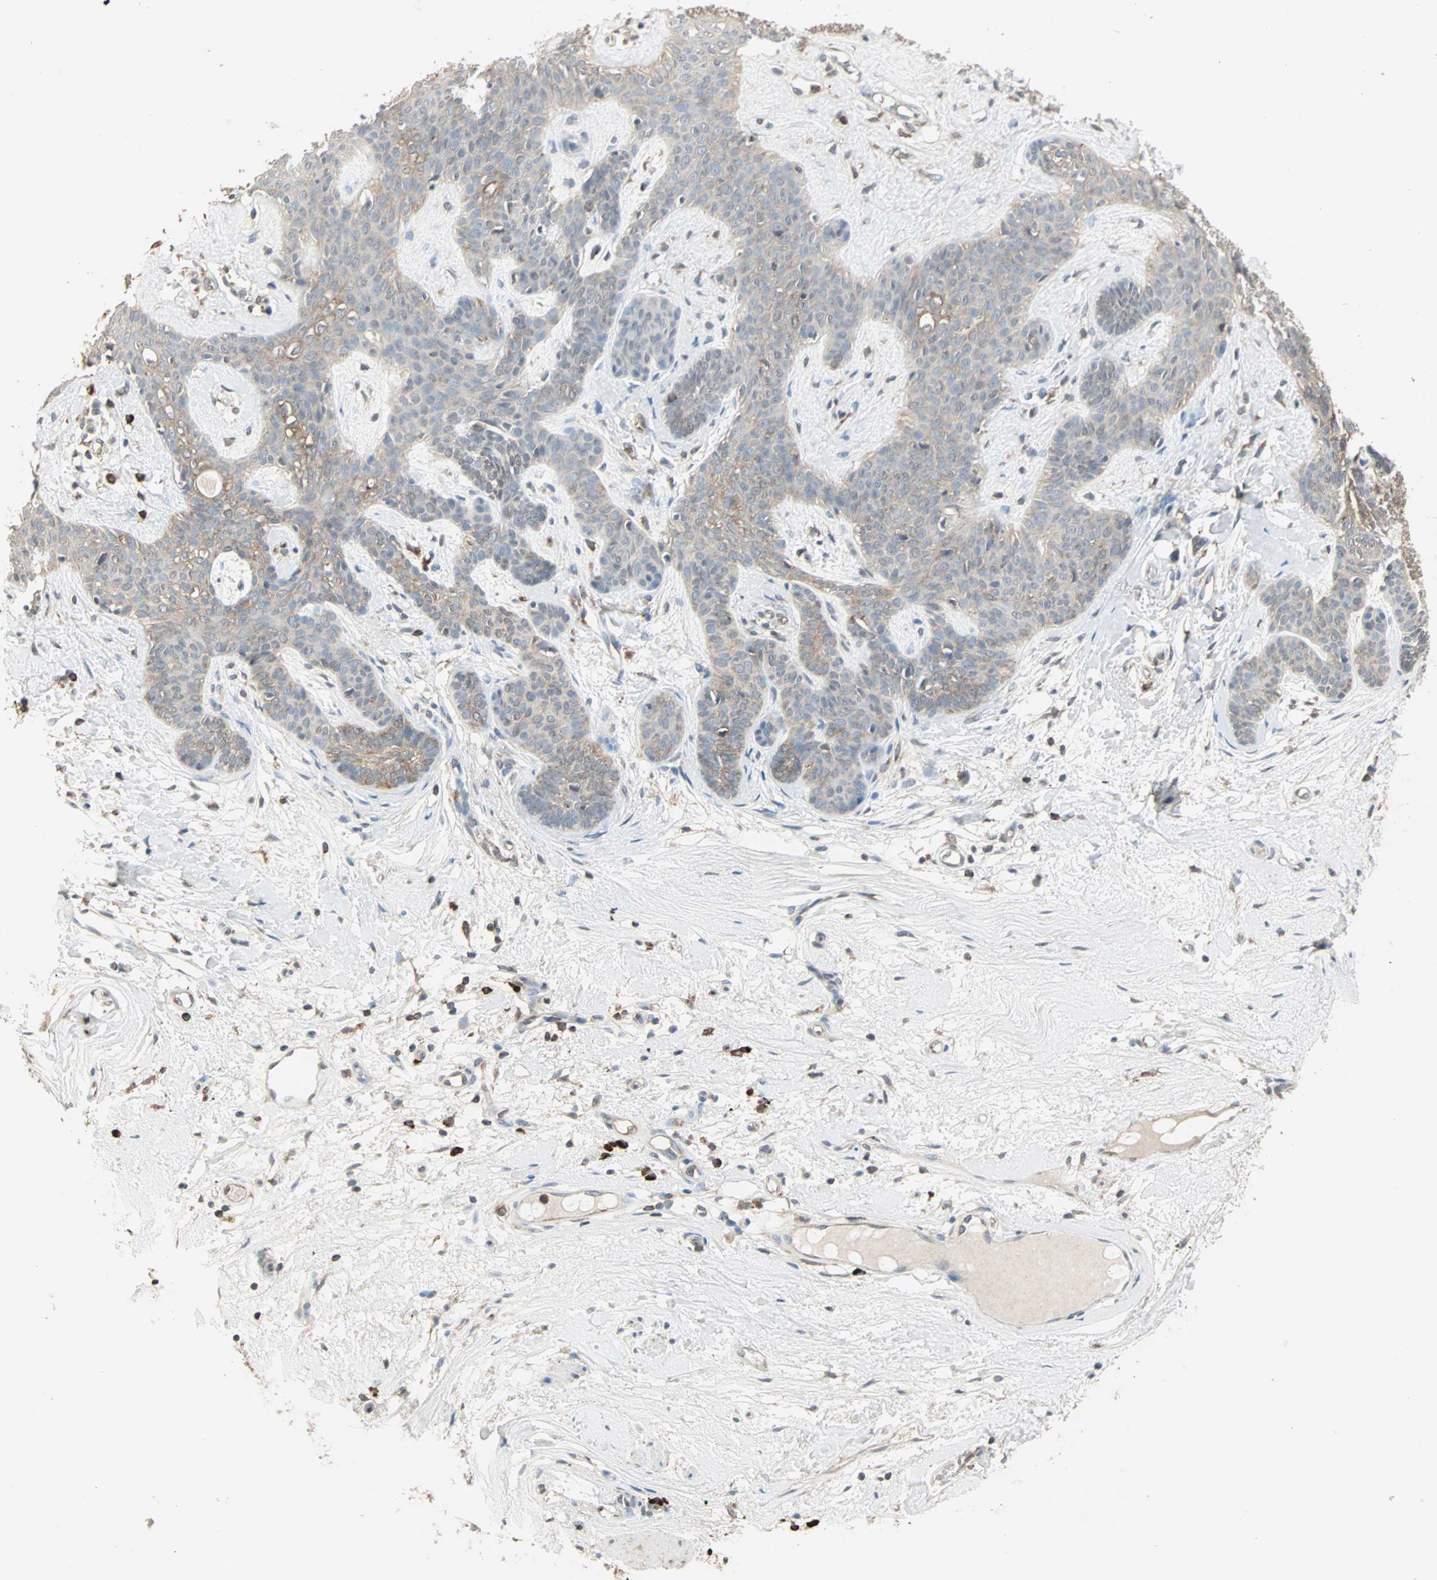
{"staining": {"intensity": "moderate", "quantity": "<25%", "location": "cytoplasmic/membranous"}, "tissue": "skin cancer", "cell_type": "Tumor cells", "image_type": "cancer", "snomed": [{"axis": "morphology", "description": "Developmental malformation"}, {"axis": "morphology", "description": "Basal cell carcinoma"}, {"axis": "topography", "description": "Skin"}], "caption": "Immunohistochemistry (IHC) of skin cancer (basal cell carcinoma) displays low levels of moderate cytoplasmic/membranous expression in approximately <25% of tumor cells. (Stains: DAB in brown, nuclei in blue, Microscopy: brightfield microscopy at high magnification).", "gene": "MMP3", "patient": {"sex": "female", "age": 62}}